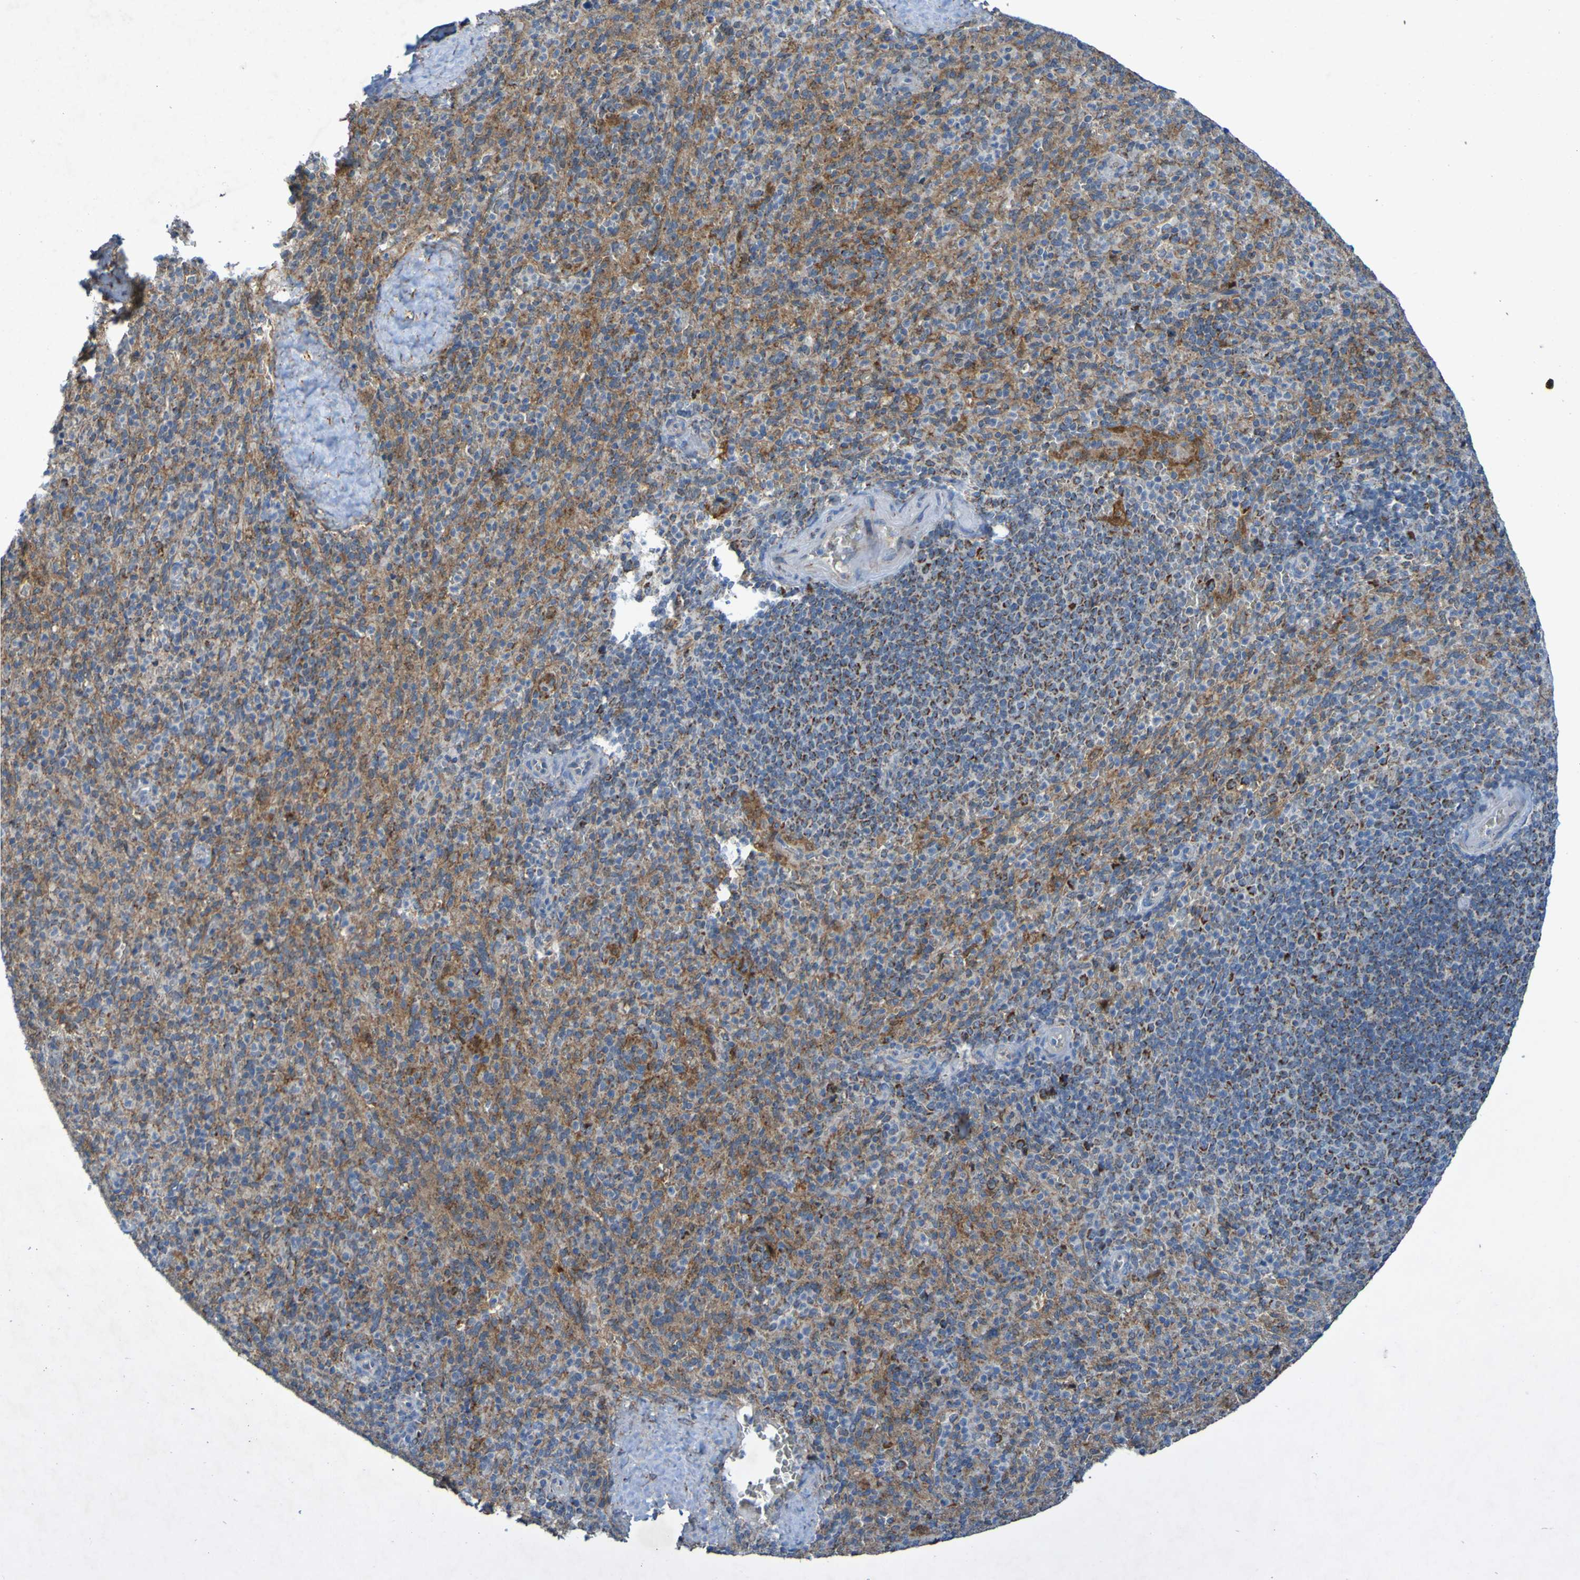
{"staining": {"intensity": "moderate", "quantity": ">75%", "location": "cytoplasmic/membranous"}, "tissue": "spleen", "cell_type": "Cells in red pulp", "image_type": "normal", "snomed": [{"axis": "morphology", "description": "Normal tissue, NOS"}, {"axis": "topography", "description": "Spleen"}], "caption": "Immunohistochemical staining of benign spleen shows >75% levels of moderate cytoplasmic/membranous protein staining in about >75% of cells in red pulp.", "gene": "CCDC51", "patient": {"sex": "male", "age": 36}}